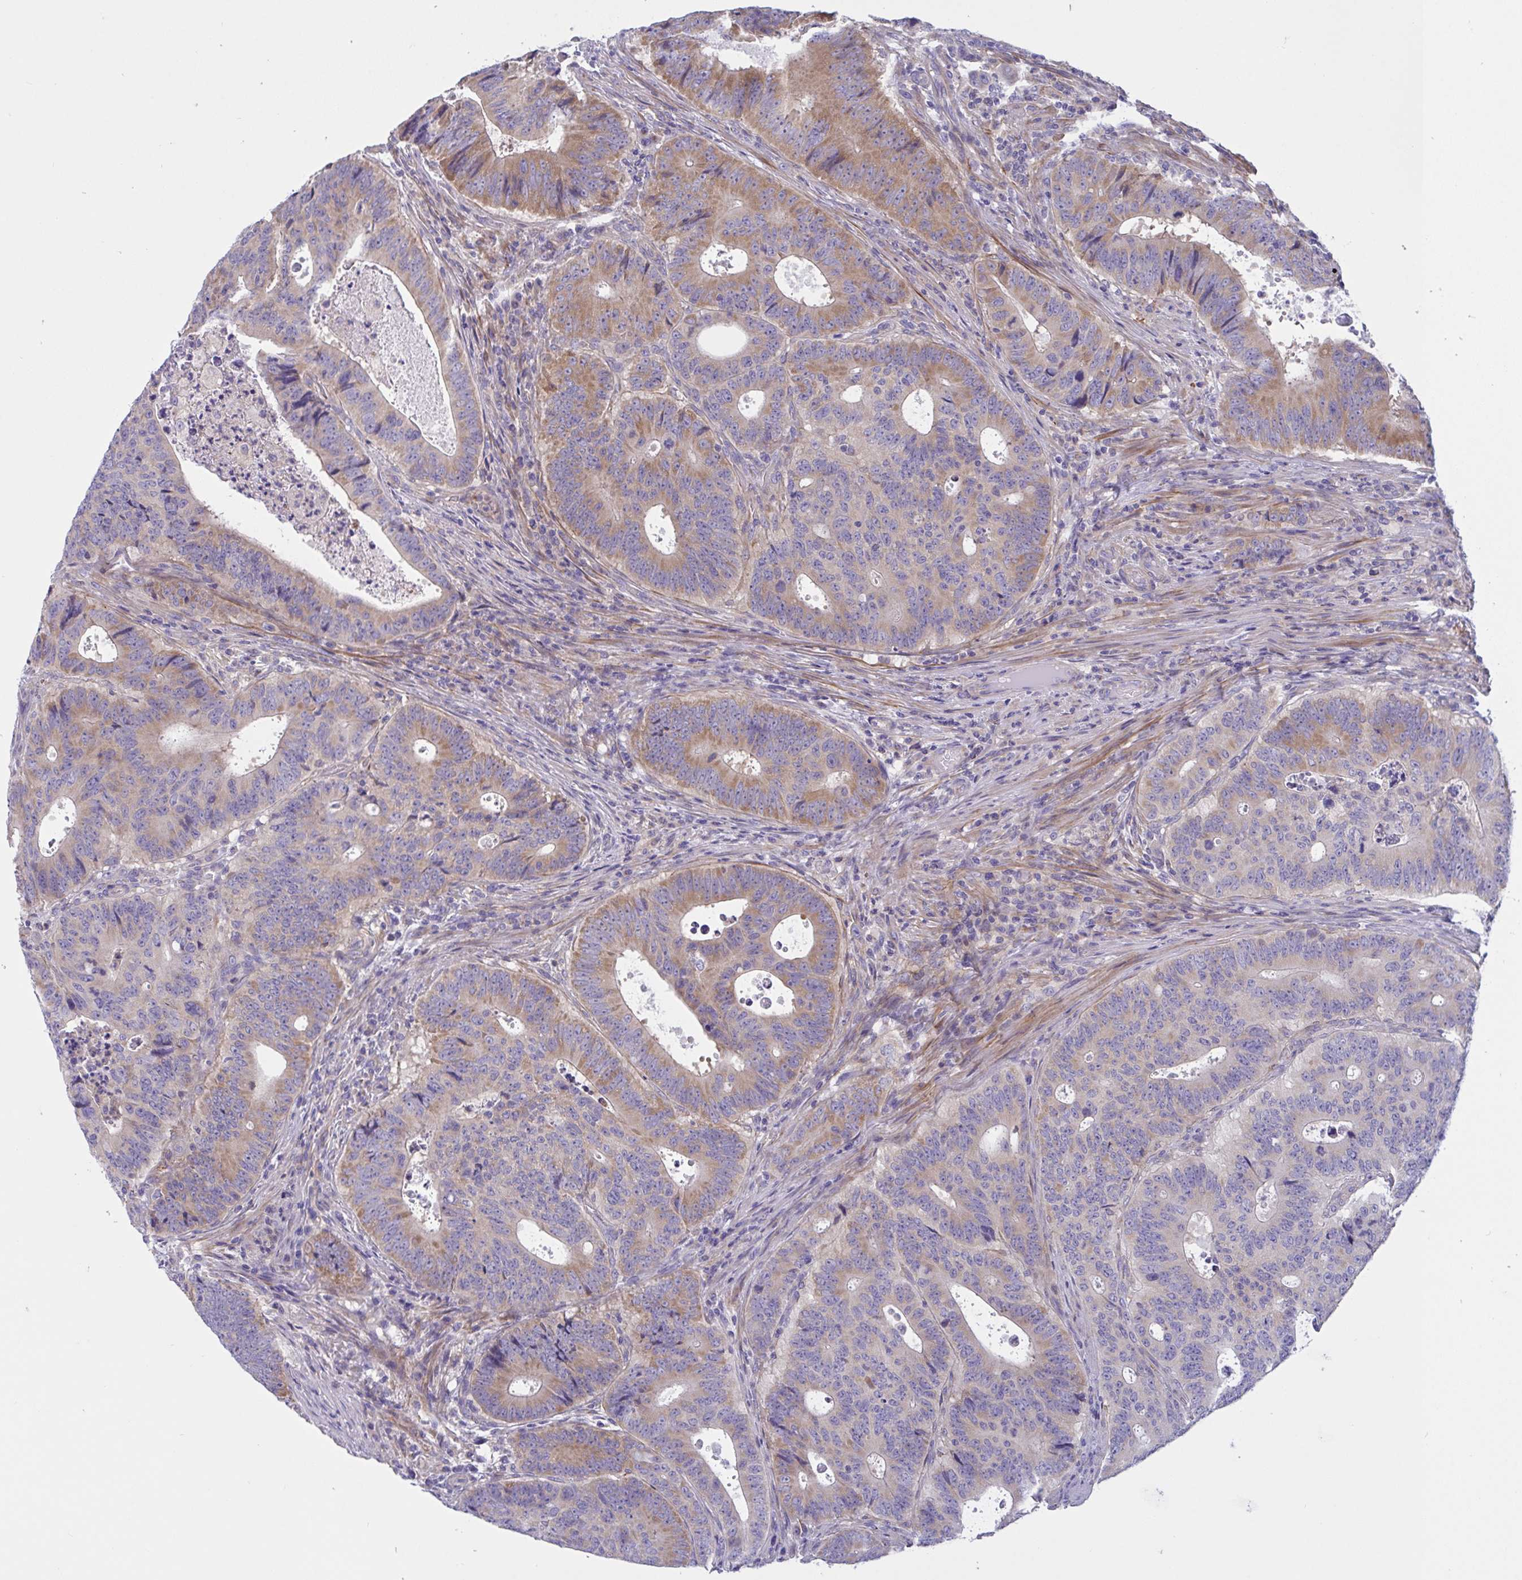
{"staining": {"intensity": "moderate", "quantity": "<25%", "location": "cytoplasmic/membranous"}, "tissue": "colorectal cancer", "cell_type": "Tumor cells", "image_type": "cancer", "snomed": [{"axis": "morphology", "description": "Adenocarcinoma, NOS"}, {"axis": "topography", "description": "Colon"}], "caption": "Immunohistochemistry (IHC) staining of adenocarcinoma (colorectal), which reveals low levels of moderate cytoplasmic/membranous expression in approximately <25% of tumor cells indicating moderate cytoplasmic/membranous protein positivity. The staining was performed using DAB (brown) for protein detection and nuclei were counterstained in hematoxylin (blue).", "gene": "OXLD1", "patient": {"sex": "male", "age": 62}}